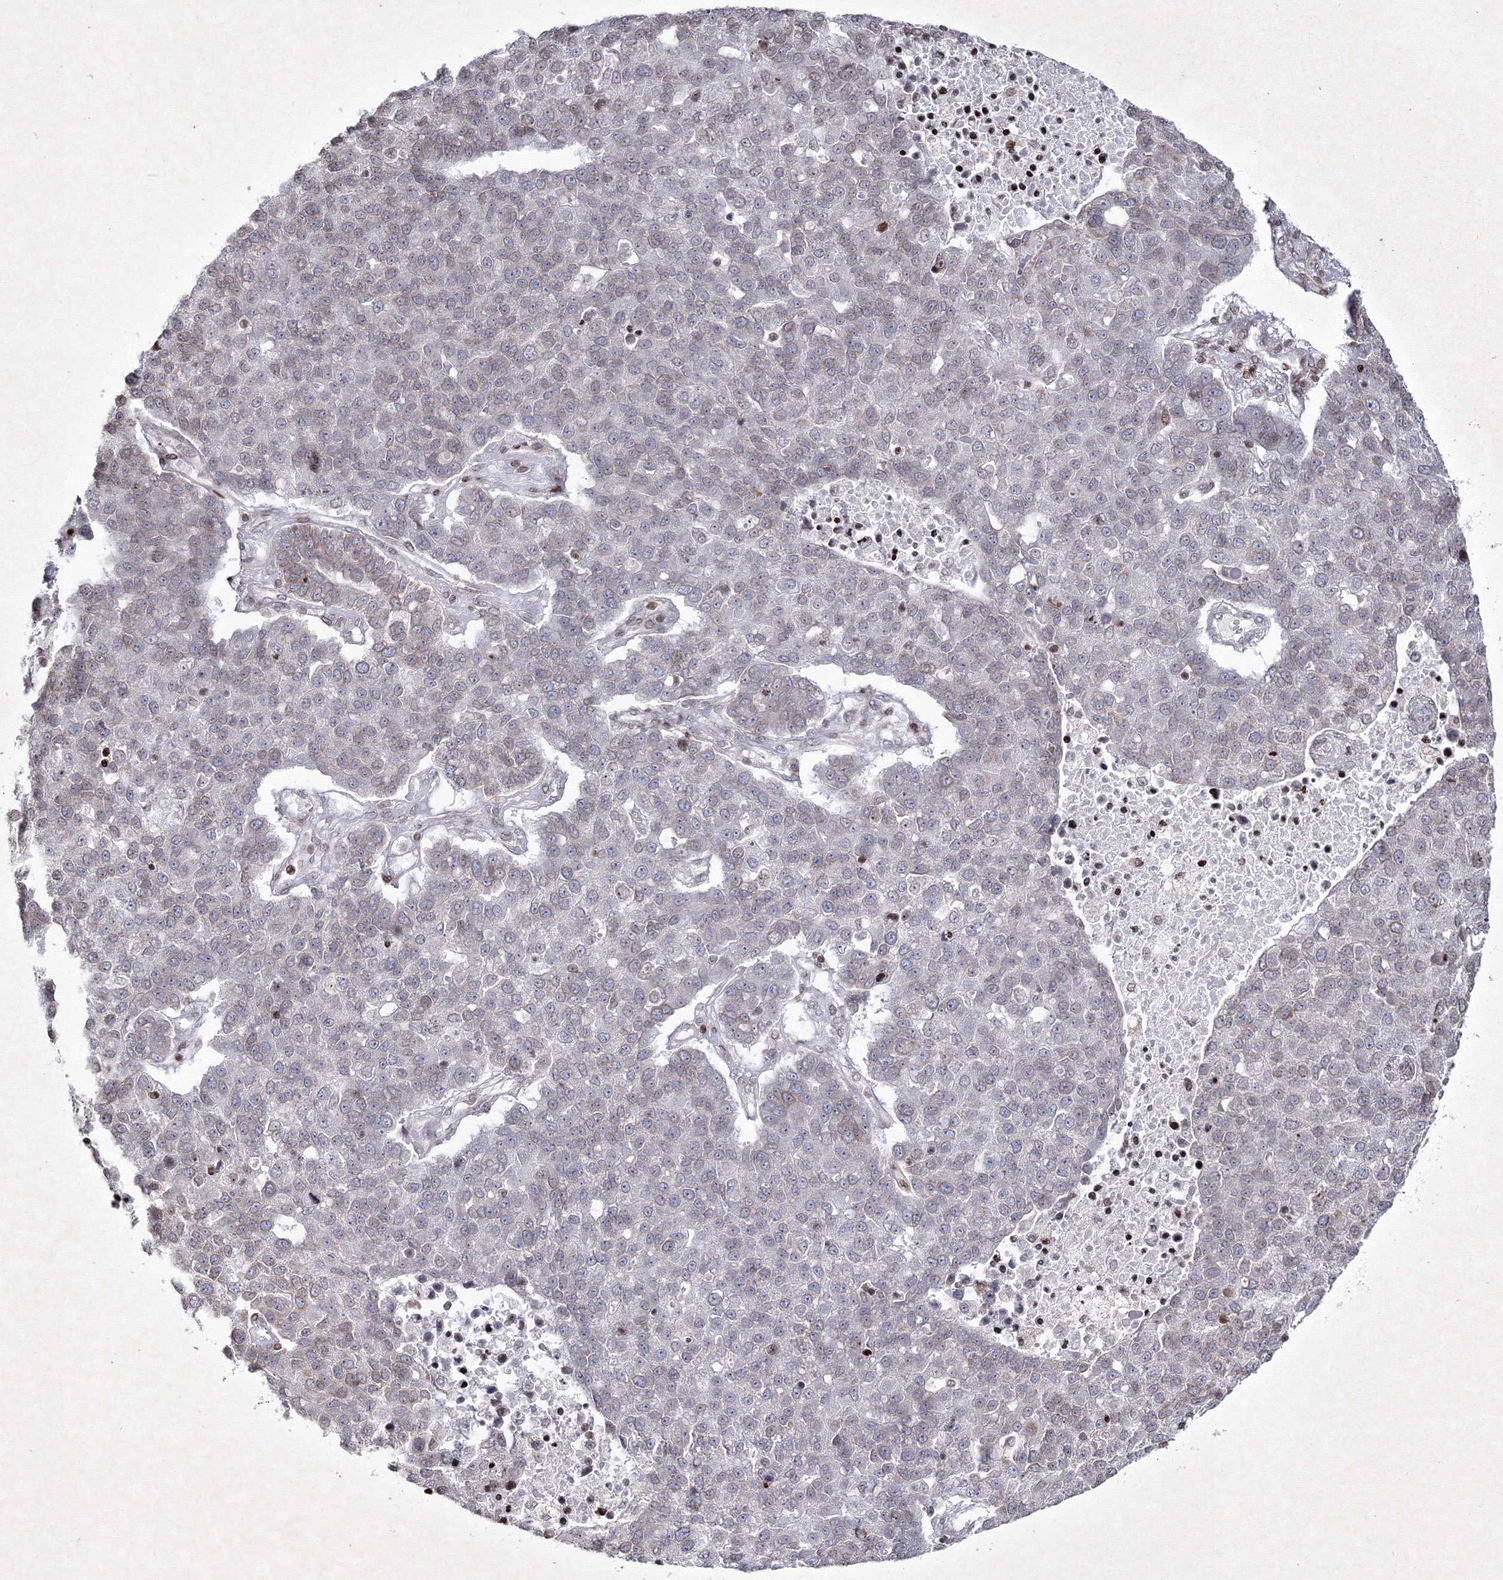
{"staining": {"intensity": "negative", "quantity": "none", "location": "none"}, "tissue": "pancreatic cancer", "cell_type": "Tumor cells", "image_type": "cancer", "snomed": [{"axis": "morphology", "description": "Adenocarcinoma, NOS"}, {"axis": "topography", "description": "Pancreas"}], "caption": "Tumor cells are negative for brown protein staining in adenocarcinoma (pancreatic).", "gene": "SMIM29", "patient": {"sex": "female", "age": 61}}